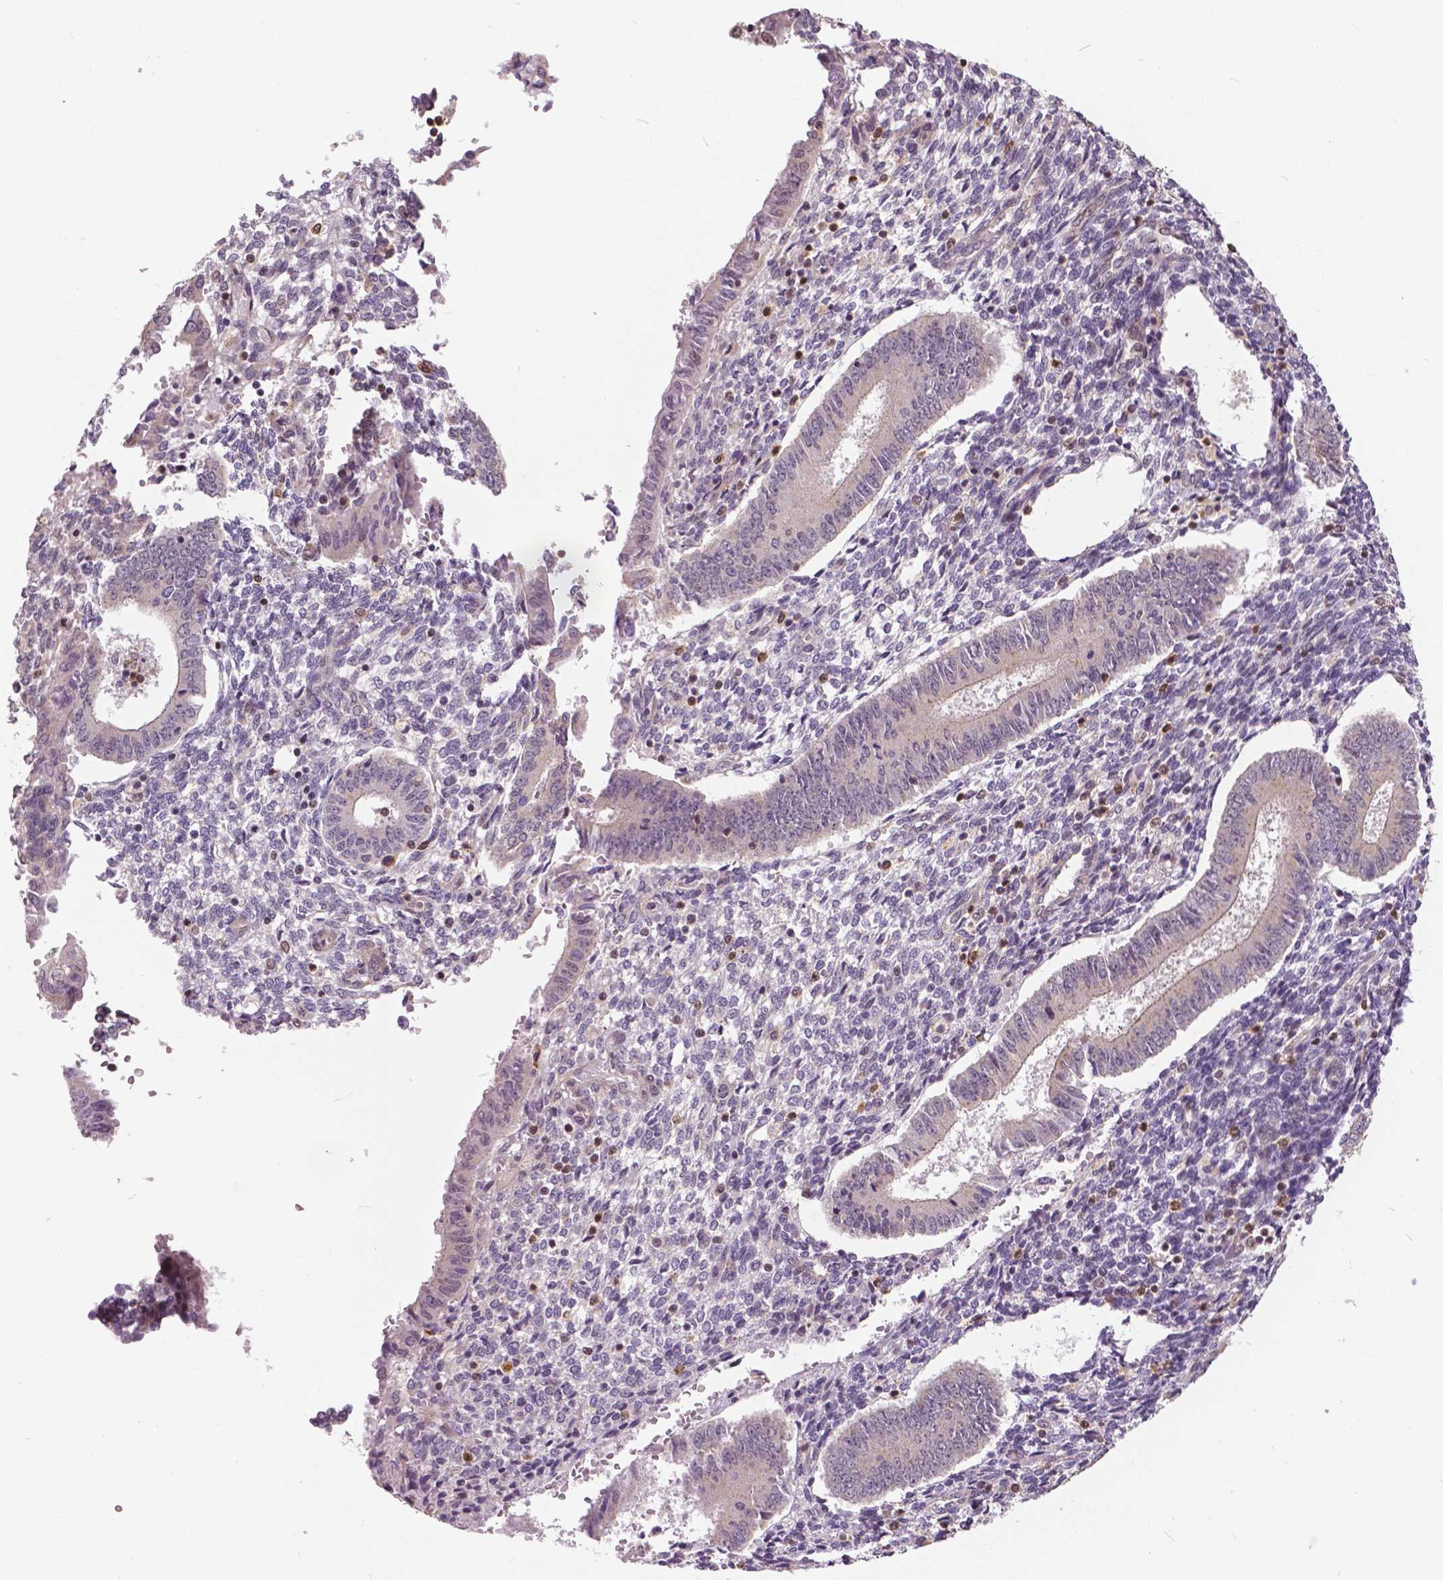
{"staining": {"intensity": "moderate", "quantity": "<25%", "location": "cytoplasmic/membranous"}, "tissue": "endometrium", "cell_type": "Cells in endometrial stroma", "image_type": "normal", "snomed": [{"axis": "morphology", "description": "Normal tissue, NOS"}, {"axis": "topography", "description": "Endometrium"}], "caption": "Cells in endometrial stroma reveal low levels of moderate cytoplasmic/membranous positivity in approximately <25% of cells in unremarkable endometrium. (Stains: DAB in brown, nuclei in blue, Microscopy: brightfield microscopy at high magnification).", "gene": "ANXA13", "patient": {"sex": "female", "age": 40}}